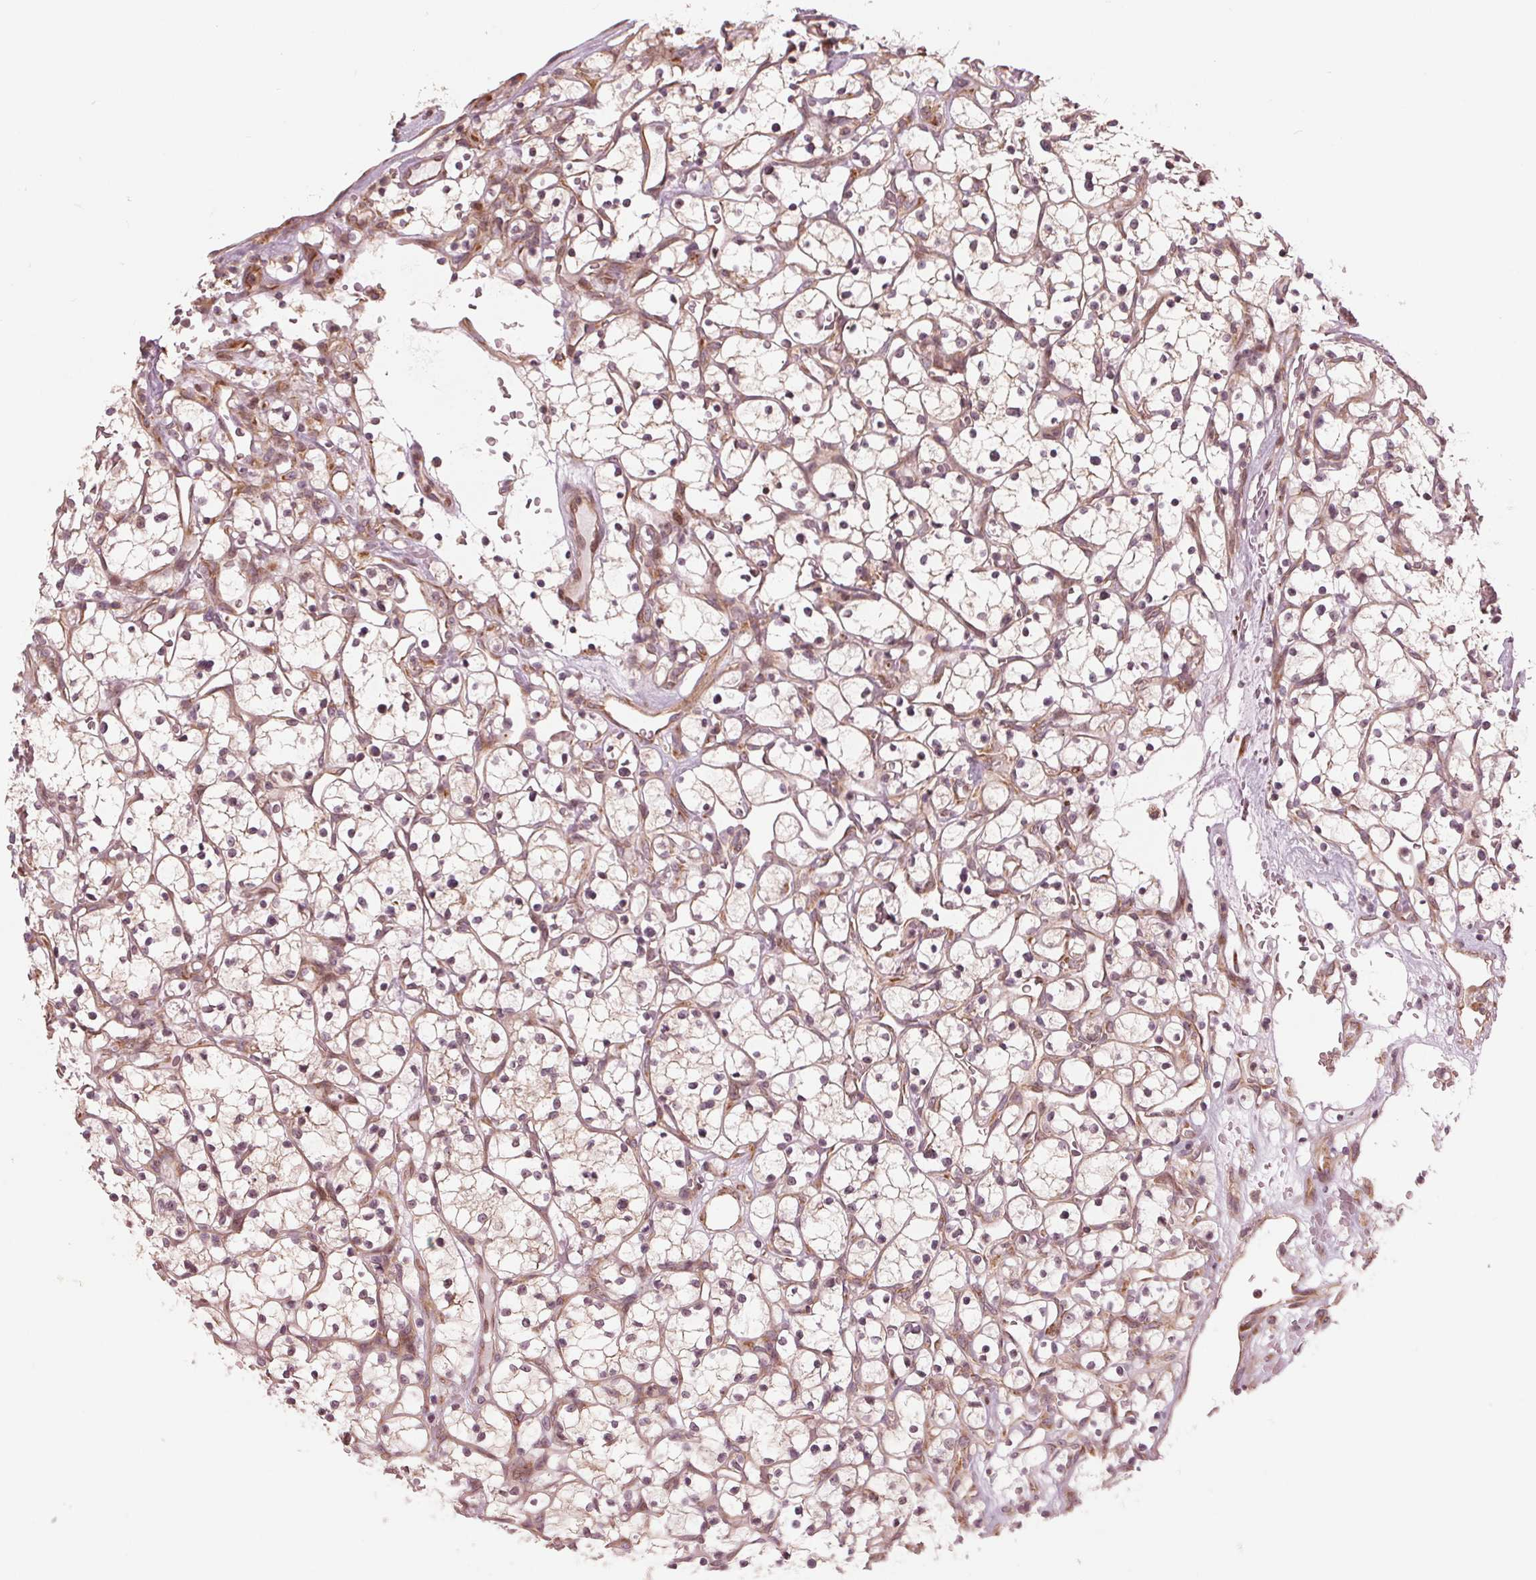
{"staining": {"intensity": "moderate", "quantity": "<25%", "location": "nuclear"}, "tissue": "renal cancer", "cell_type": "Tumor cells", "image_type": "cancer", "snomed": [{"axis": "morphology", "description": "Adenocarcinoma, NOS"}, {"axis": "topography", "description": "Kidney"}], "caption": "Adenocarcinoma (renal) stained with a brown dye reveals moderate nuclear positive positivity in about <25% of tumor cells.", "gene": "CMIP", "patient": {"sex": "female", "age": 64}}